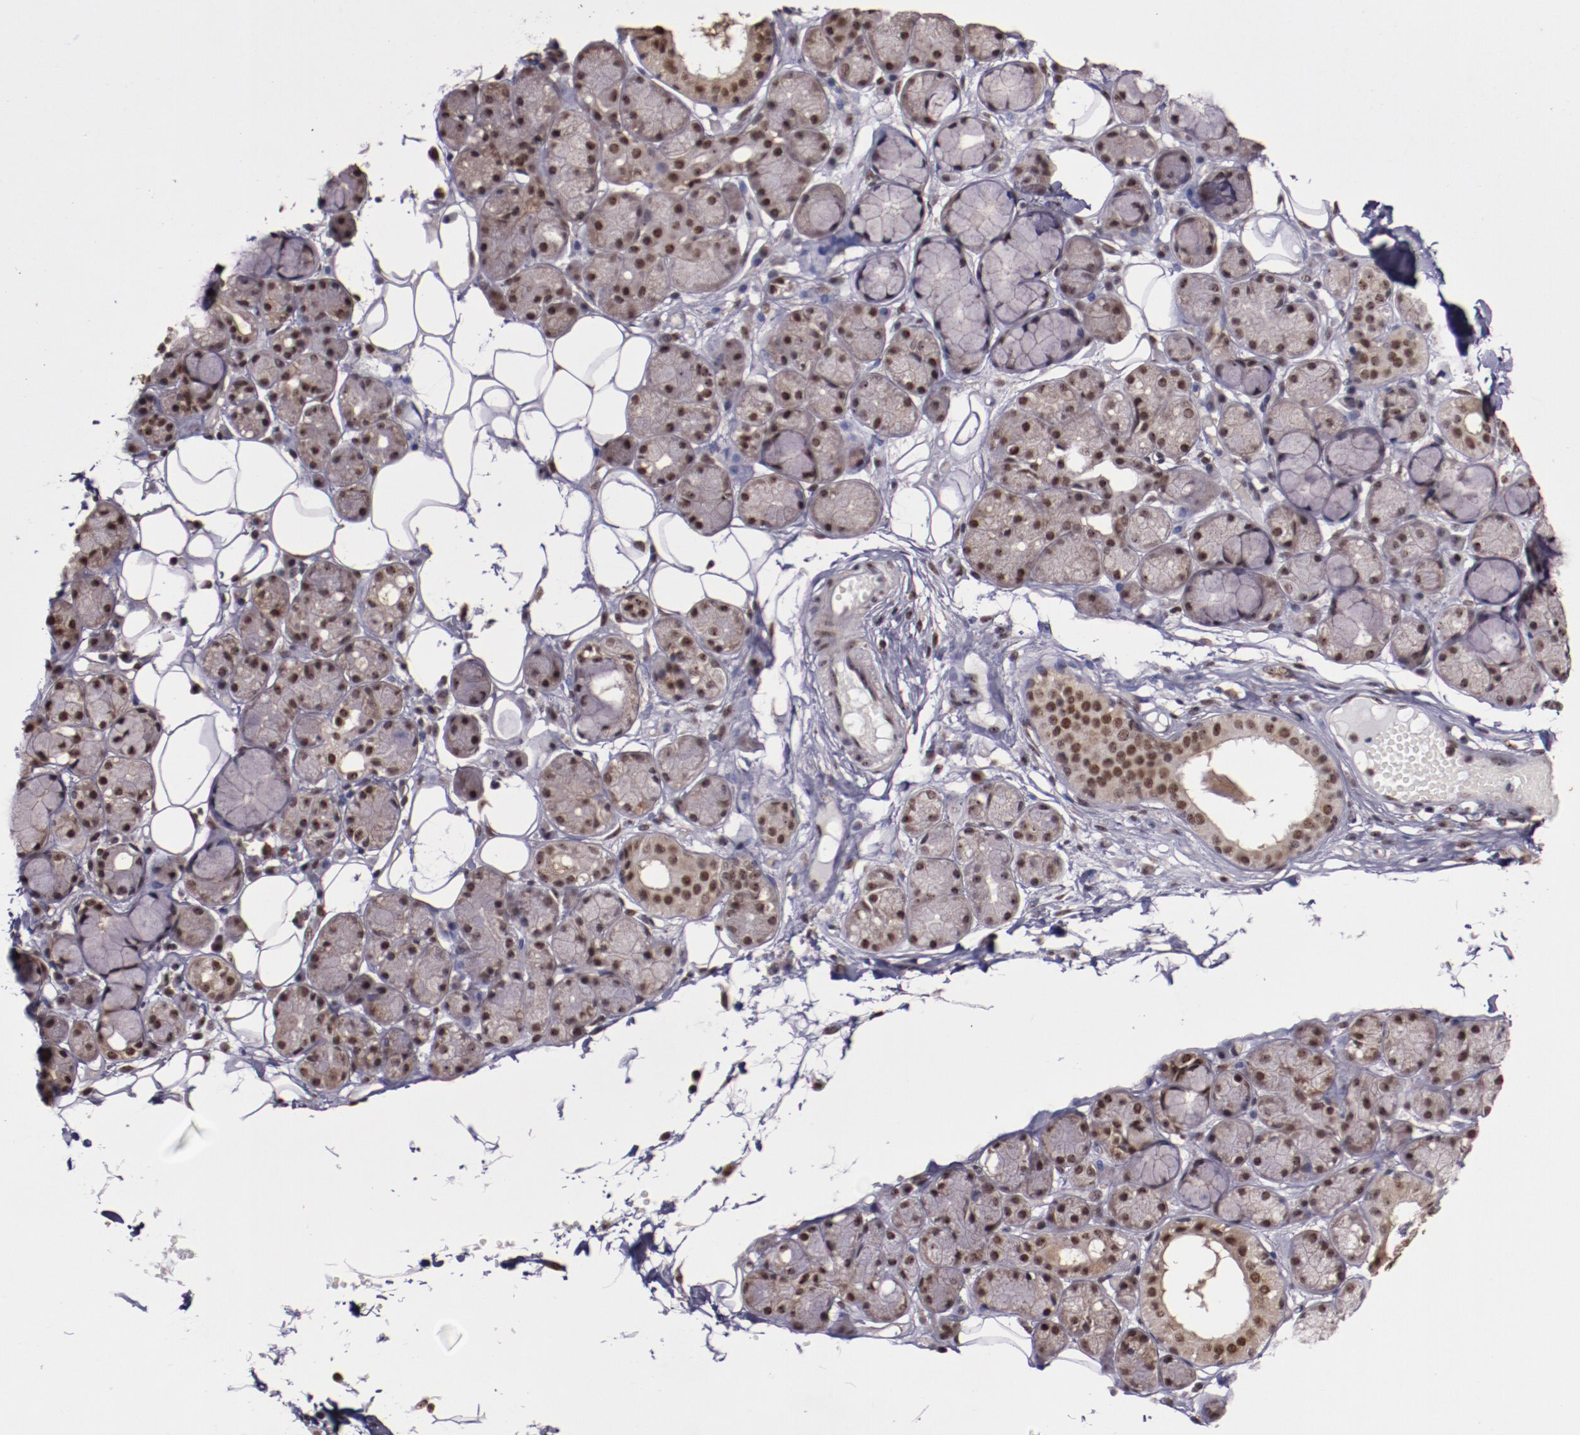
{"staining": {"intensity": "moderate", "quantity": ">75%", "location": "cytoplasmic/membranous,nuclear"}, "tissue": "salivary gland", "cell_type": "Glandular cells", "image_type": "normal", "snomed": [{"axis": "morphology", "description": "Normal tissue, NOS"}, {"axis": "topography", "description": "Skeletal muscle"}, {"axis": "topography", "description": "Oral tissue"}, {"axis": "topography", "description": "Salivary gland"}, {"axis": "topography", "description": "Peripheral nerve tissue"}], "caption": "The photomicrograph displays a brown stain indicating the presence of a protein in the cytoplasmic/membranous,nuclear of glandular cells in salivary gland.", "gene": "CECR2", "patient": {"sex": "male", "age": 54}}